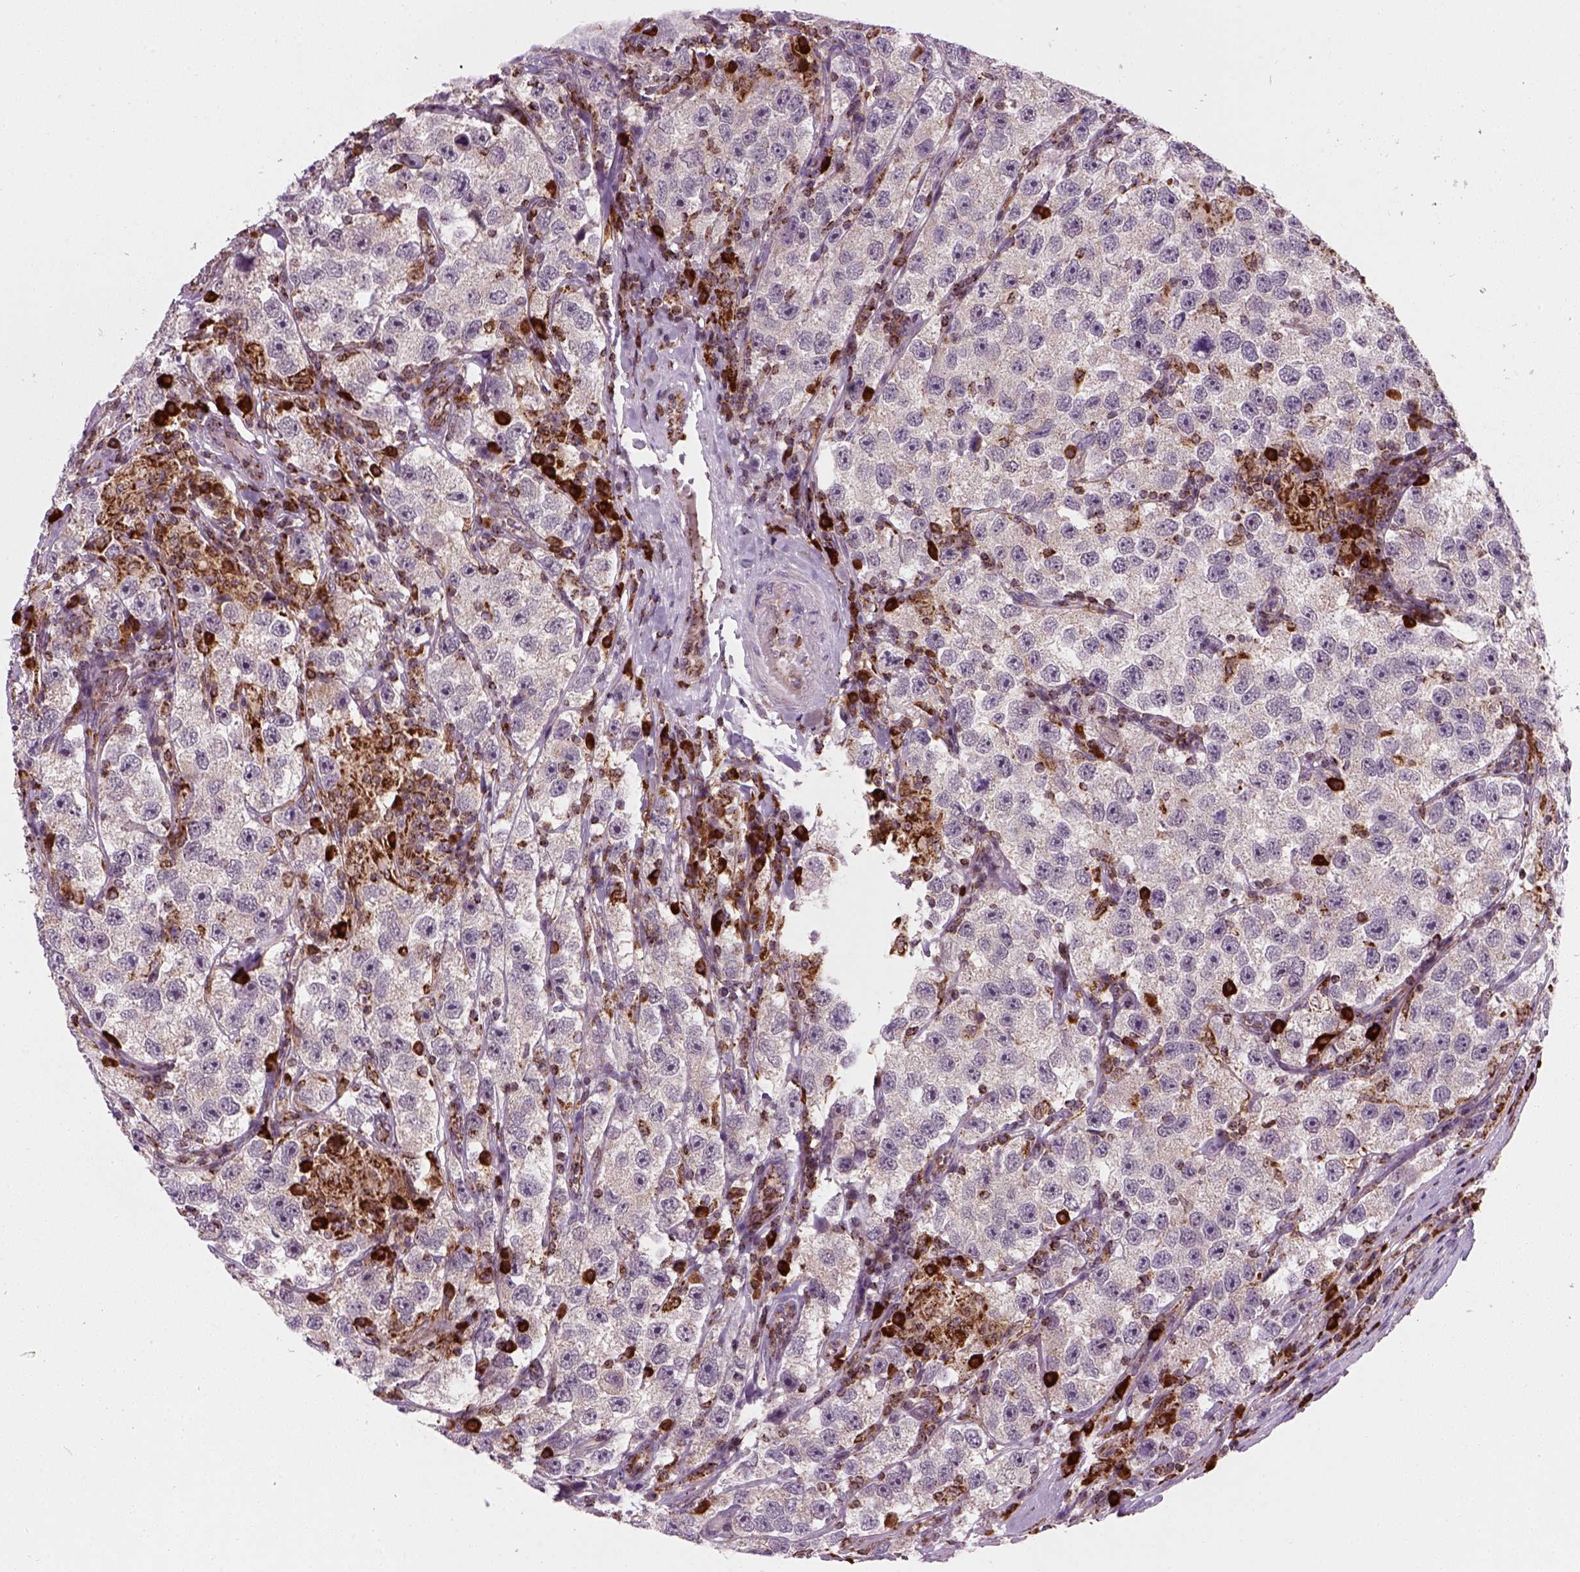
{"staining": {"intensity": "negative", "quantity": "none", "location": "none"}, "tissue": "testis cancer", "cell_type": "Tumor cells", "image_type": "cancer", "snomed": [{"axis": "morphology", "description": "Seminoma, NOS"}, {"axis": "topography", "description": "Testis"}], "caption": "Tumor cells show no significant protein positivity in testis seminoma.", "gene": "NUDT16L1", "patient": {"sex": "male", "age": 26}}